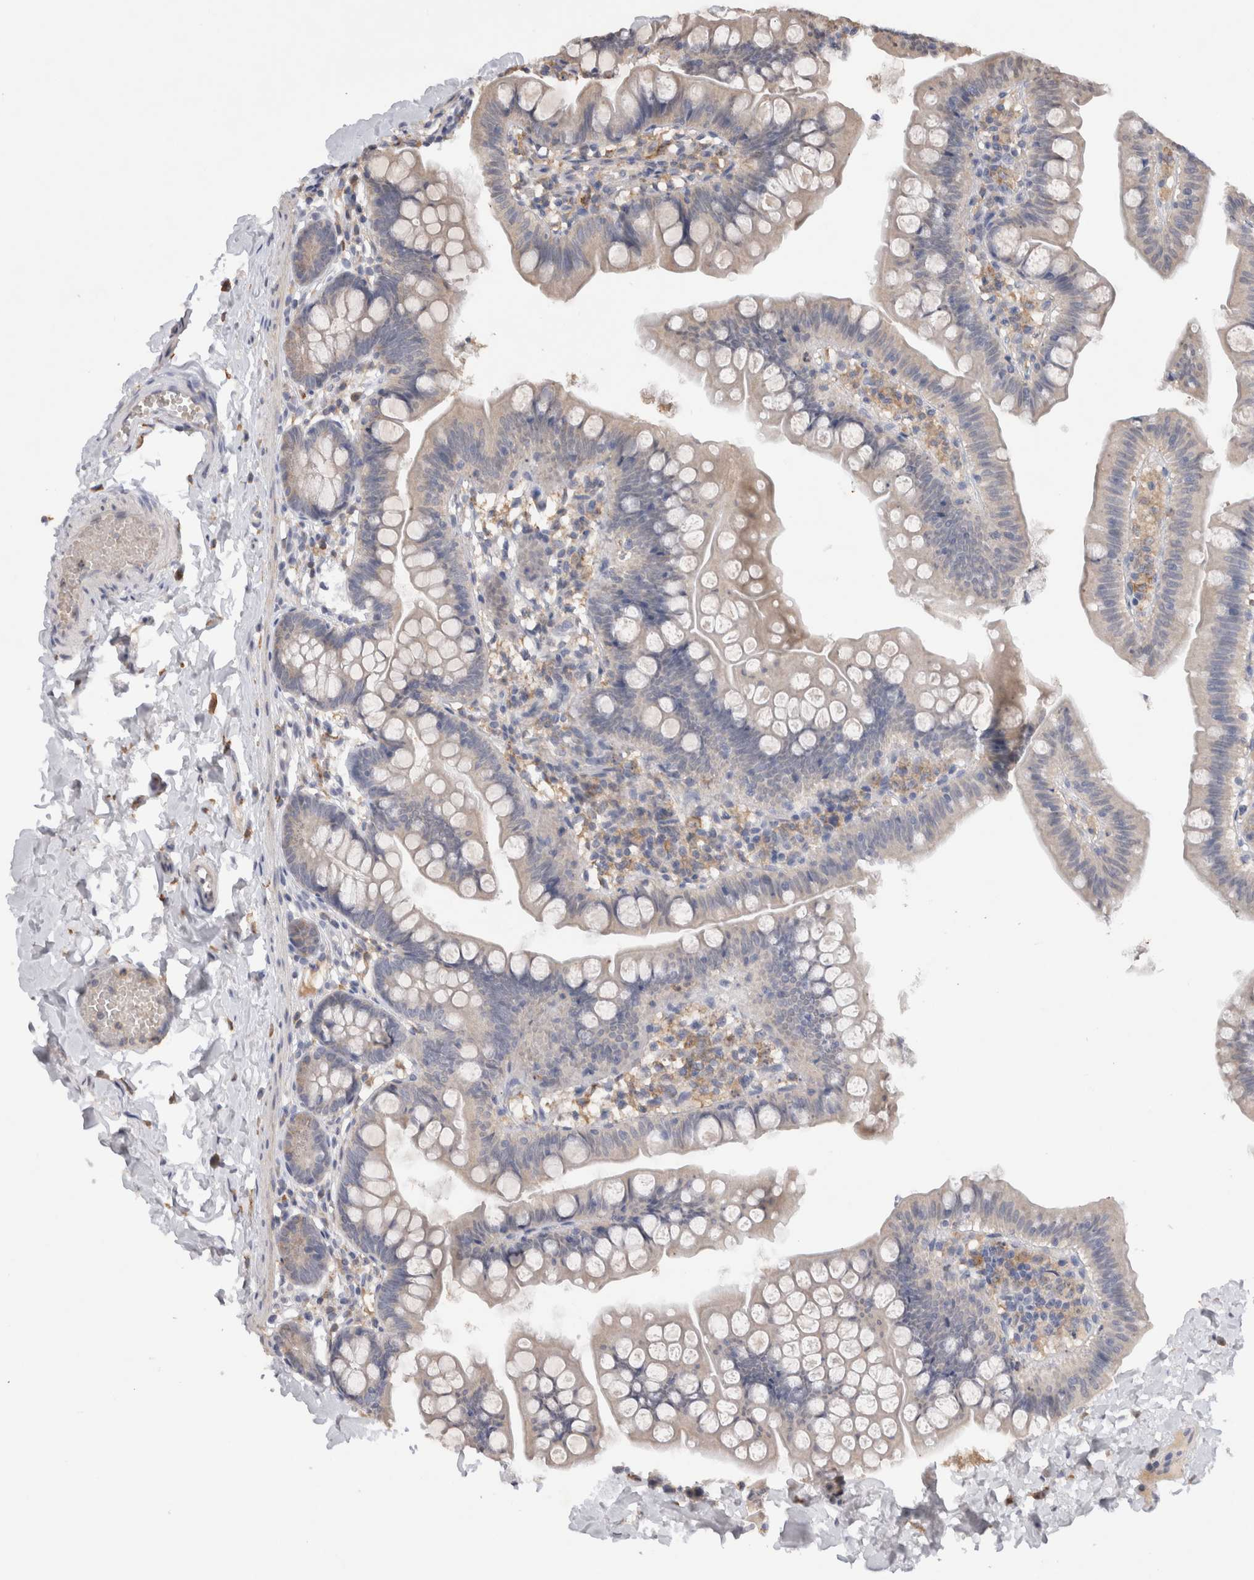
{"staining": {"intensity": "weak", "quantity": "<25%", "location": "cytoplasmic/membranous"}, "tissue": "small intestine", "cell_type": "Glandular cells", "image_type": "normal", "snomed": [{"axis": "morphology", "description": "Normal tissue, NOS"}, {"axis": "topography", "description": "Small intestine"}], "caption": "A high-resolution micrograph shows IHC staining of benign small intestine, which exhibits no significant positivity in glandular cells.", "gene": "VSIG4", "patient": {"sex": "male", "age": 7}}